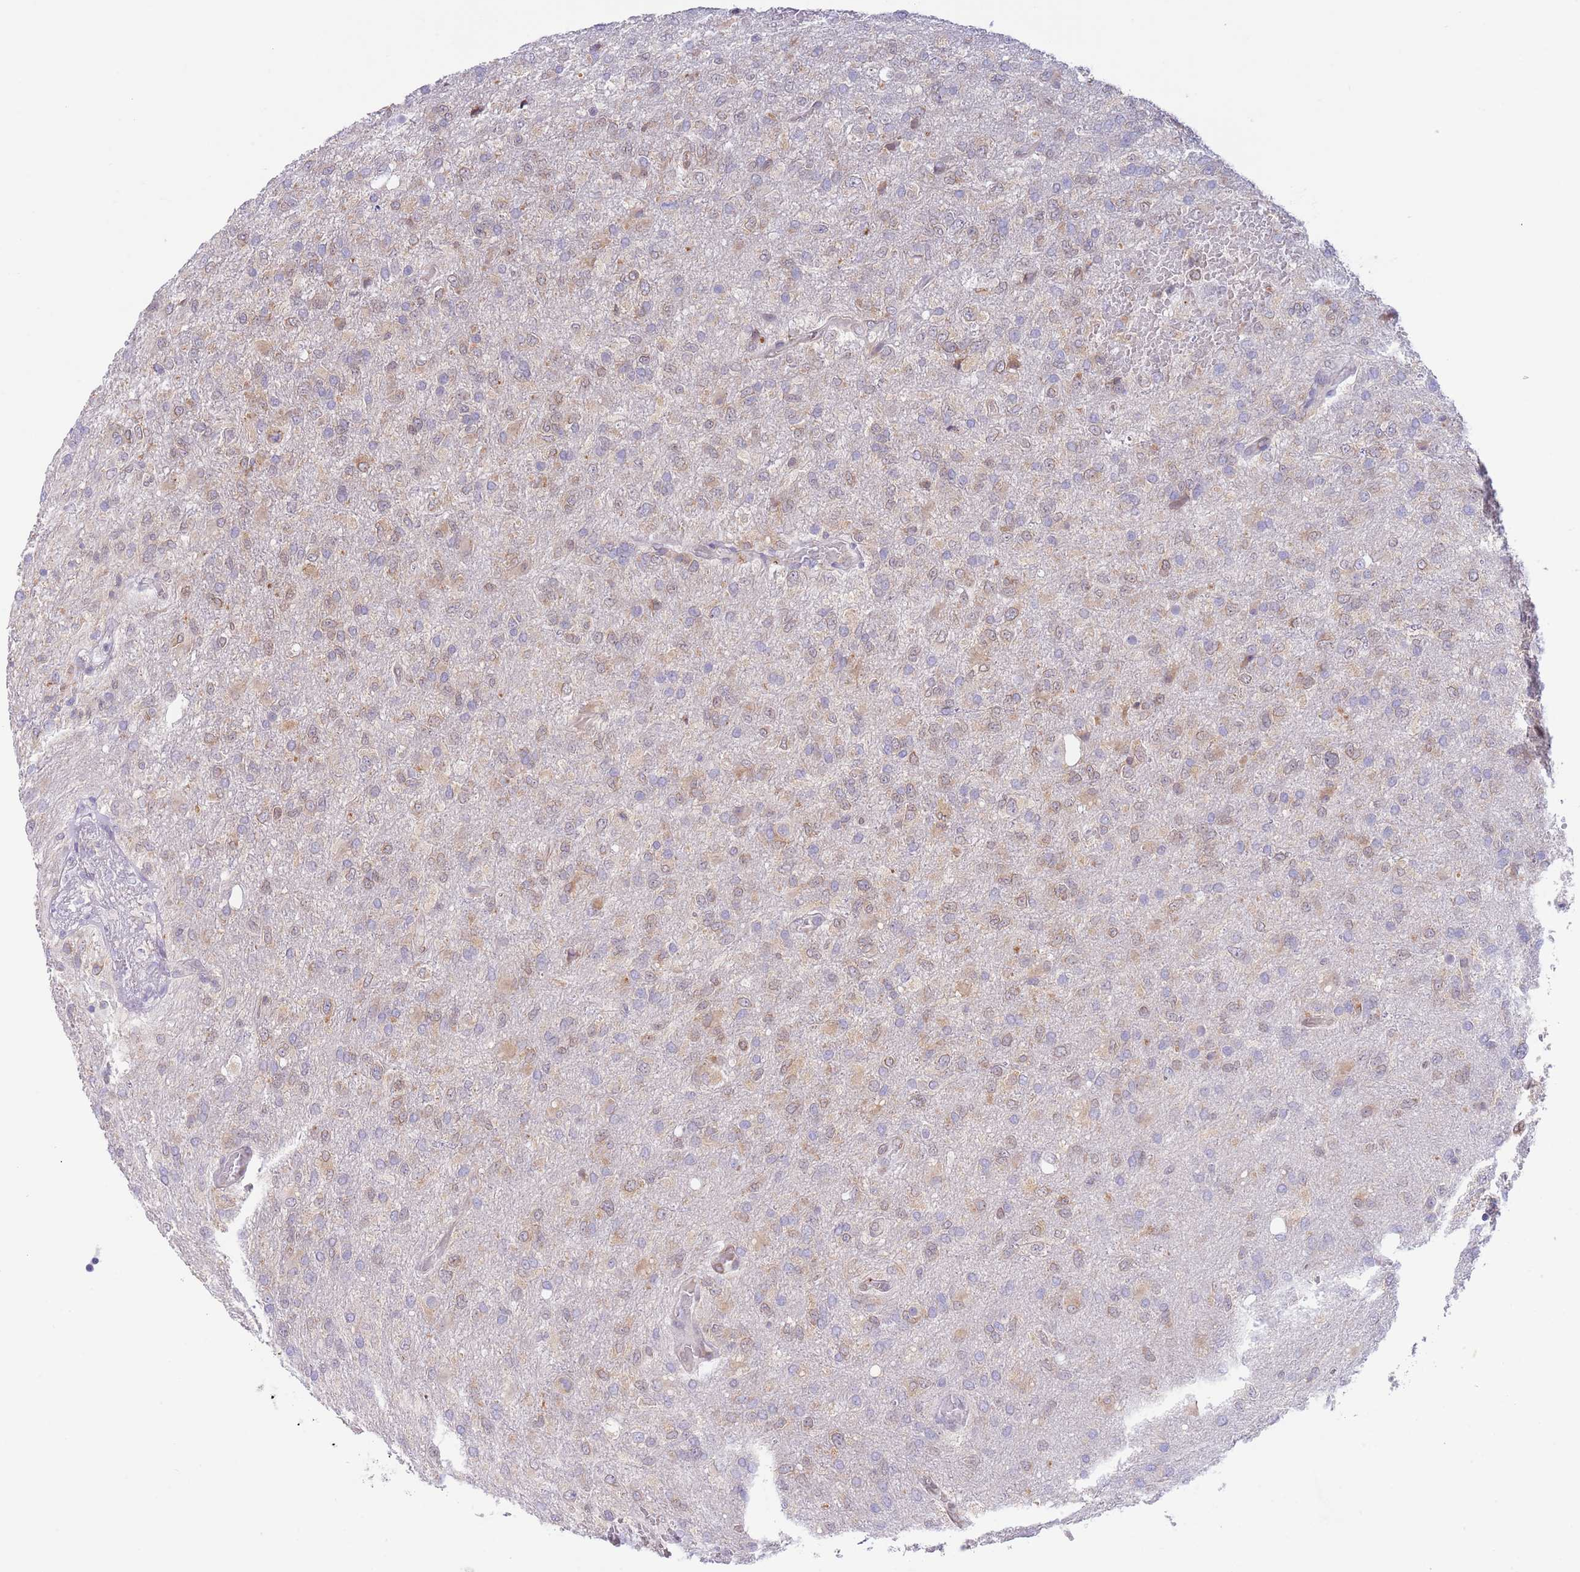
{"staining": {"intensity": "weak", "quantity": "<25%", "location": "cytoplasmic/membranous"}, "tissue": "glioma", "cell_type": "Tumor cells", "image_type": "cancer", "snomed": [{"axis": "morphology", "description": "Glioma, malignant, High grade"}, {"axis": "topography", "description": "Brain"}], "caption": "Photomicrograph shows no significant protein expression in tumor cells of malignant glioma (high-grade). The staining is performed using DAB brown chromogen with nuclei counter-stained in using hematoxylin.", "gene": "EBPL", "patient": {"sex": "female", "age": 74}}